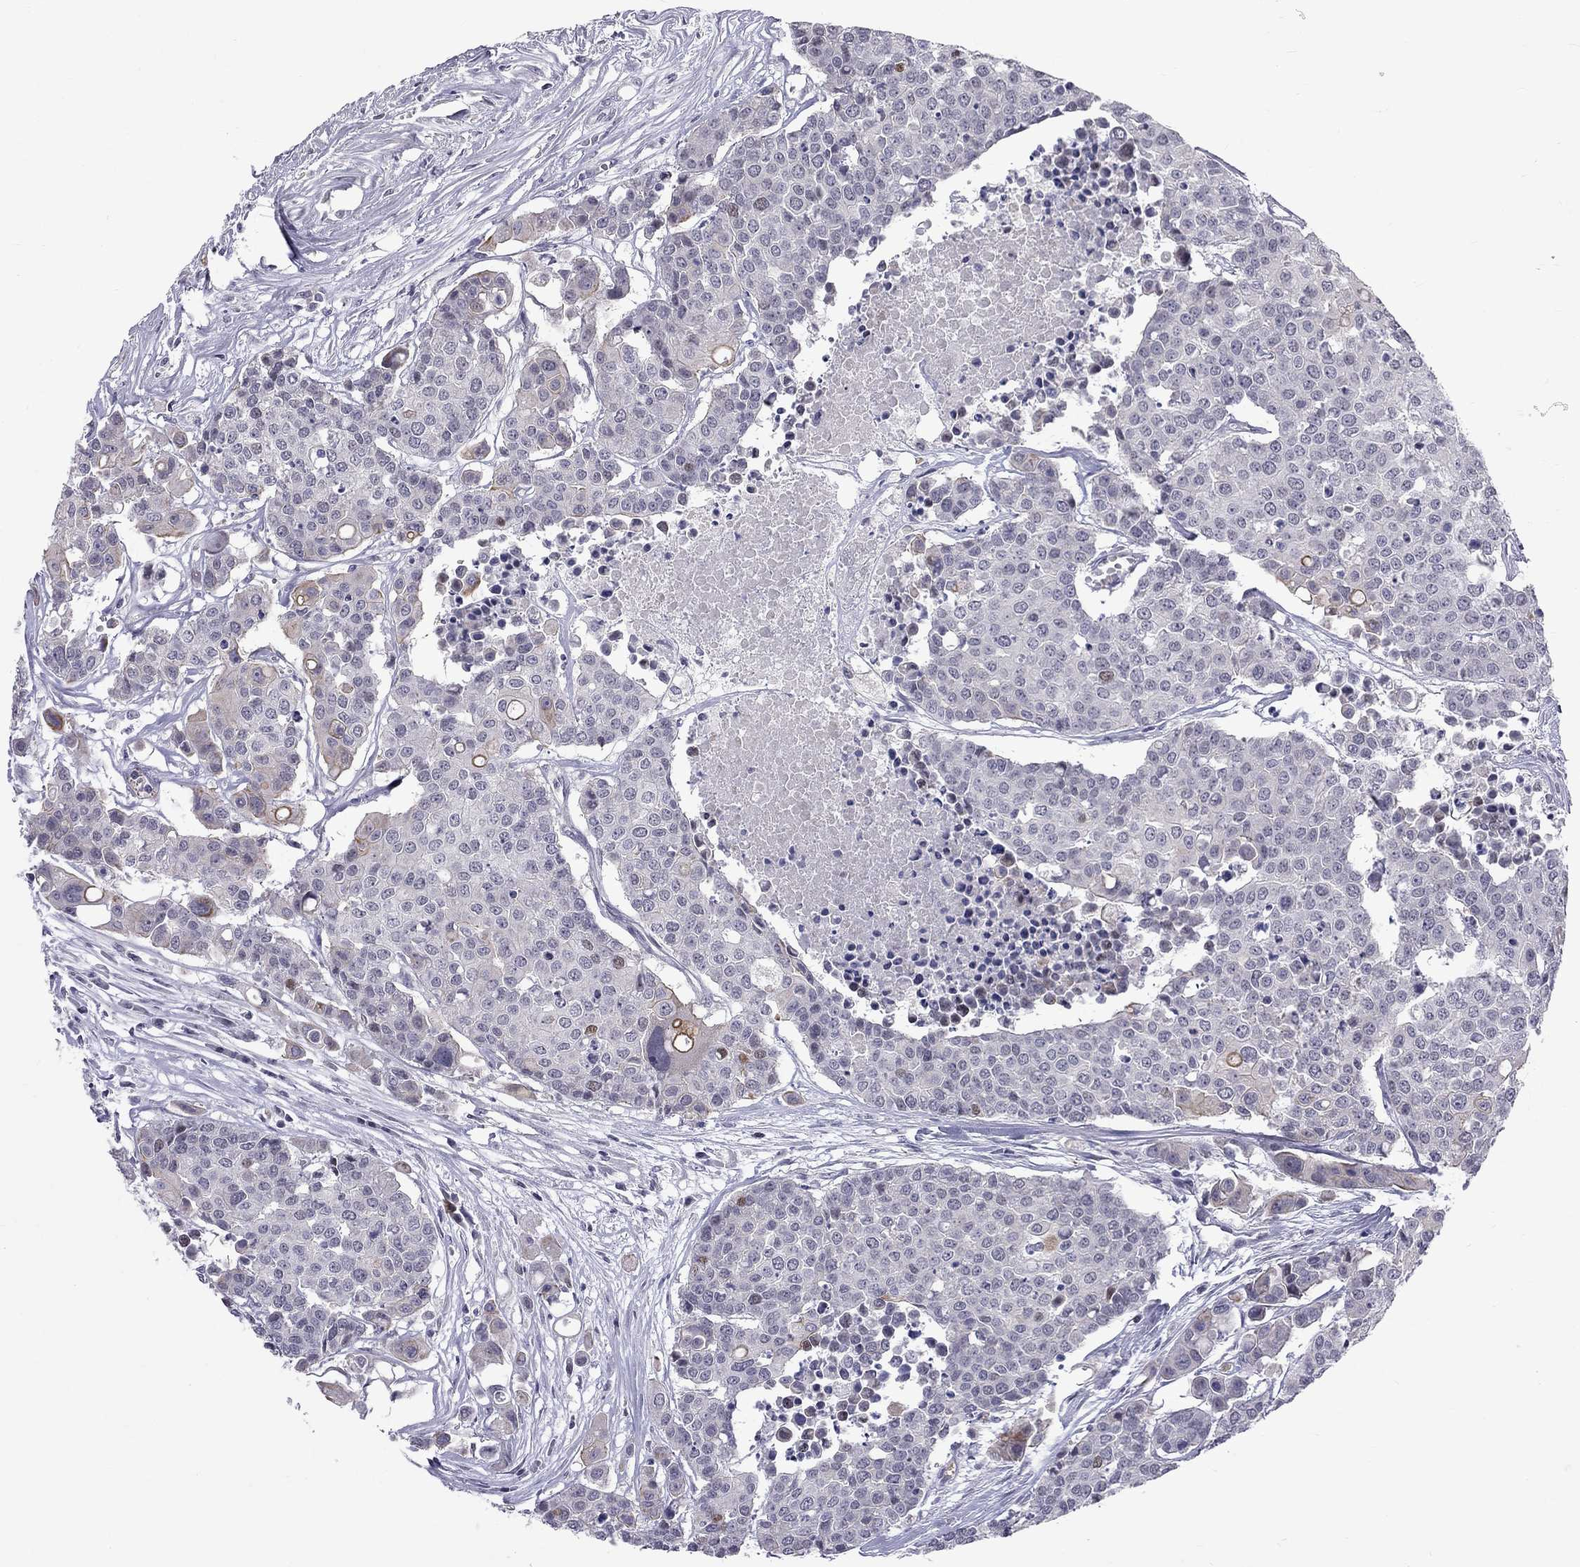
{"staining": {"intensity": "weak", "quantity": "<25%", "location": "cytoplasmic/membranous"}, "tissue": "carcinoid", "cell_type": "Tumor cells", "image_type": "cancer", "snomed": [{"axis": "morphology", "description": "Carcinoid, malignant, NOS"}, {"axis": "topography", "description": "Colon"}], "caption": "Image shows no significant protein positivity in tumor cells of carcinoid.", "gene": "RTL9", "patient": {"sex": "male", "age": 81}}